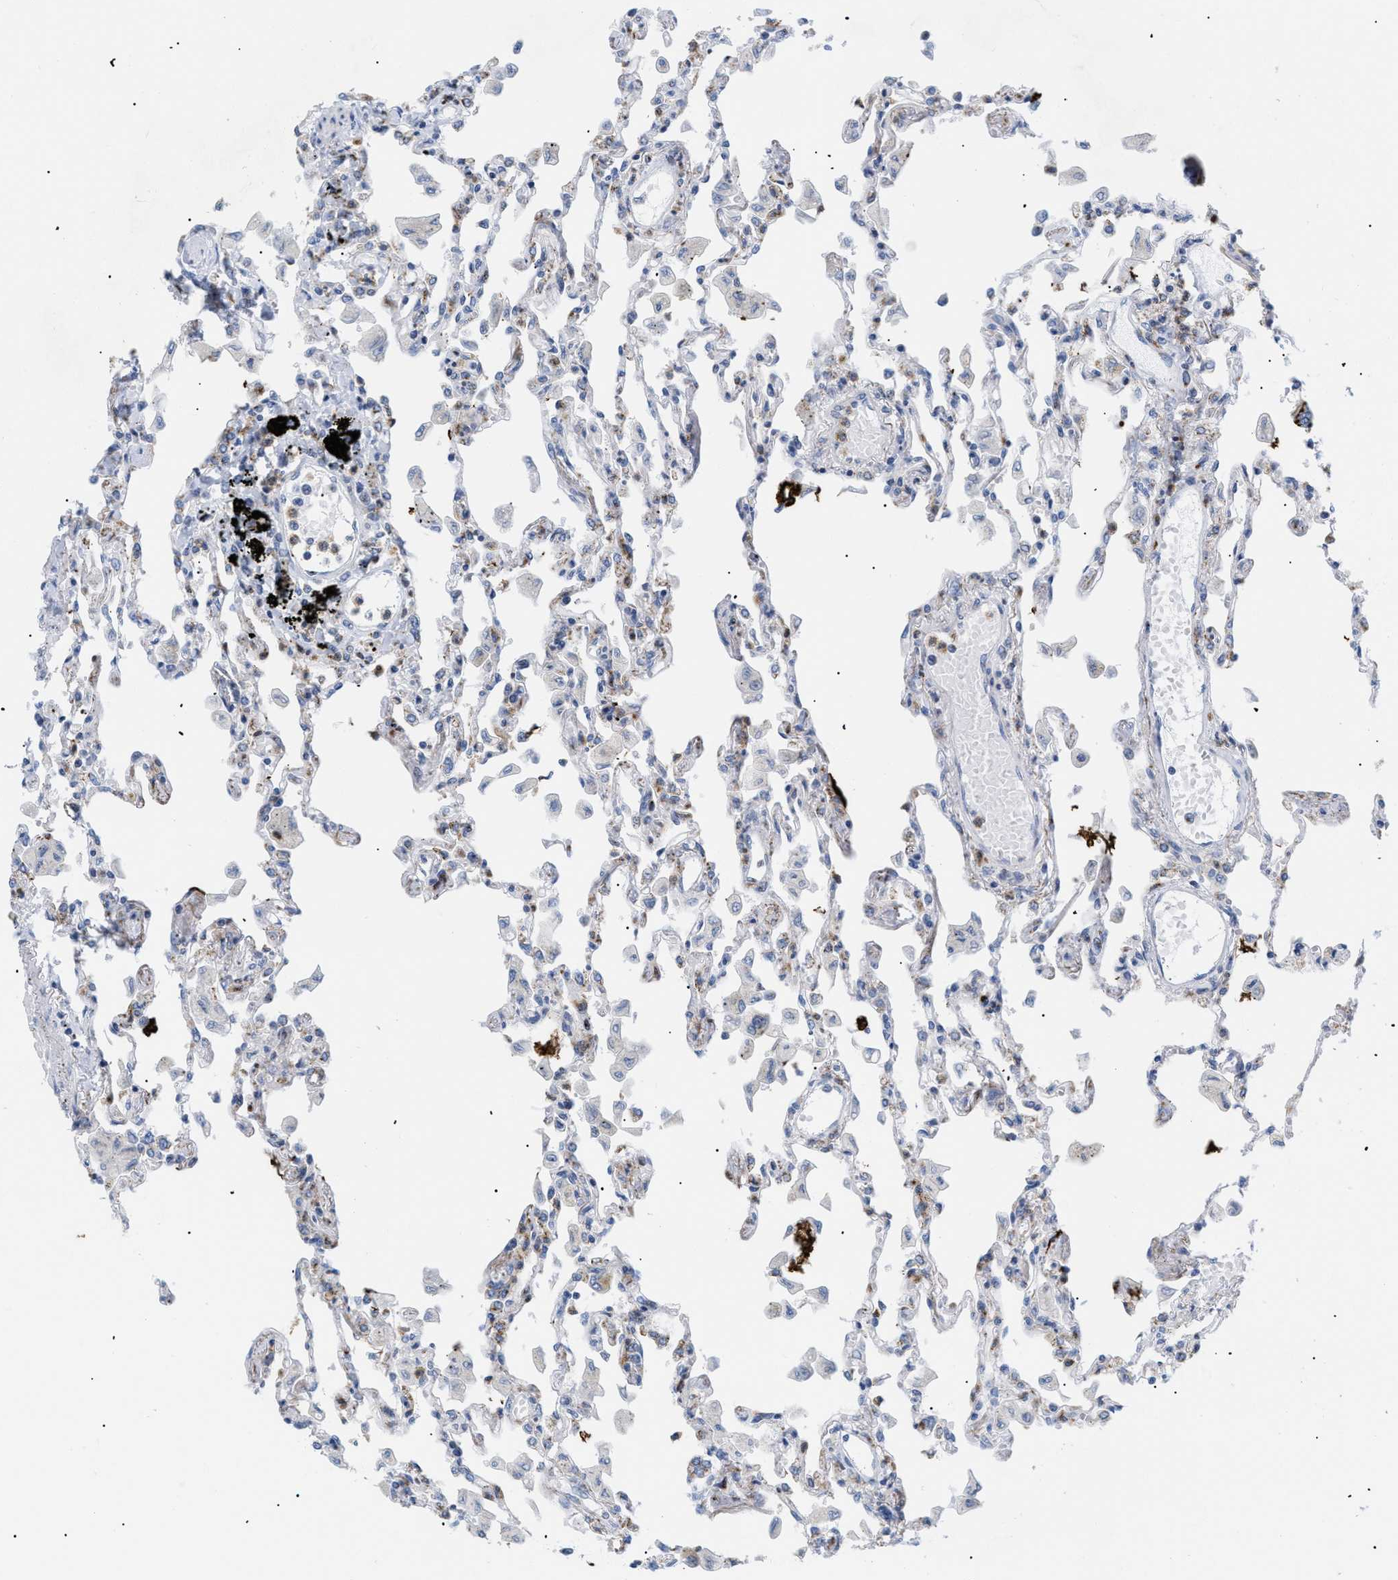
{"staining": {"intensity": "moderate", "quantity": "<25%", "location": "cytoplasmic/membranous"}, "tissue": "lung", "cell_type": "Alveolar cells", "image_type": "normal", "snomed": [{"axis": "morphology", "description": "Normal tissue, NOS"}, {"axis": "topography", "description": "Bronchus"}, {"axis": "topography", "description": "Lung"}], "caption": "Alveolar cells reveal low levels of moderate cytoplasmic/membranous positivity in about <25% of cells in benign human lung.", "gene": "TMEM17", "patient": {"sex": "female", "age": 49}}